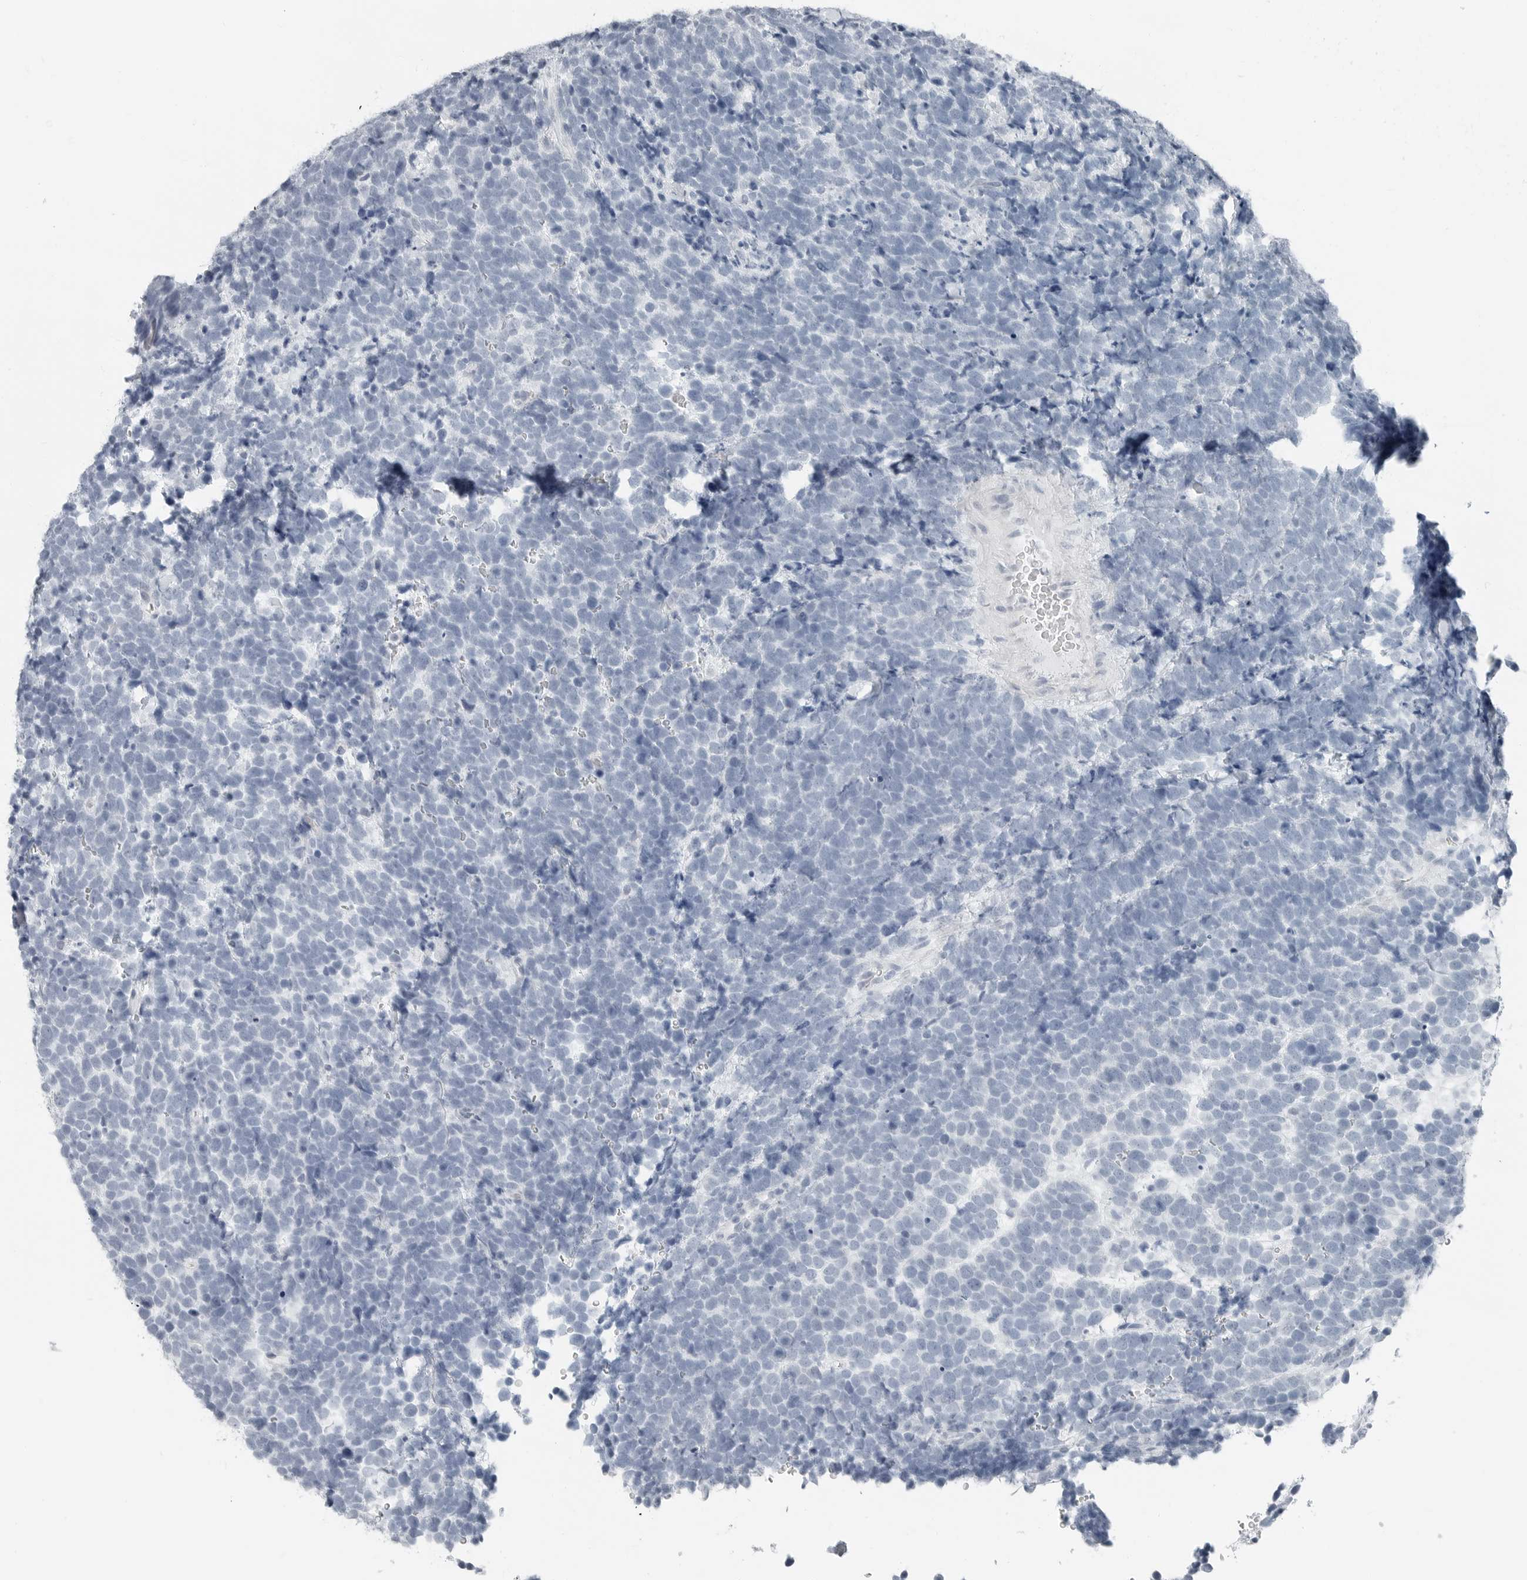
{"staining": {"intensity": "negative", "quantity": "none", "location": "none"}, "tissue": "urothelial cancer", "cell_type": "Tumor cells", "image_type": "cancer", "snomed": [{"axis": "morphology", "description": "Urothelial carcinoma, High grade"}, {"axis": "topography", "description": "Urinary bladder"}], "caption": "Tumor cells are negative for brown protein staining in urothelial cancer.", "gene": "XIRP1", "patient": {"sex": "female", "age": 82}}